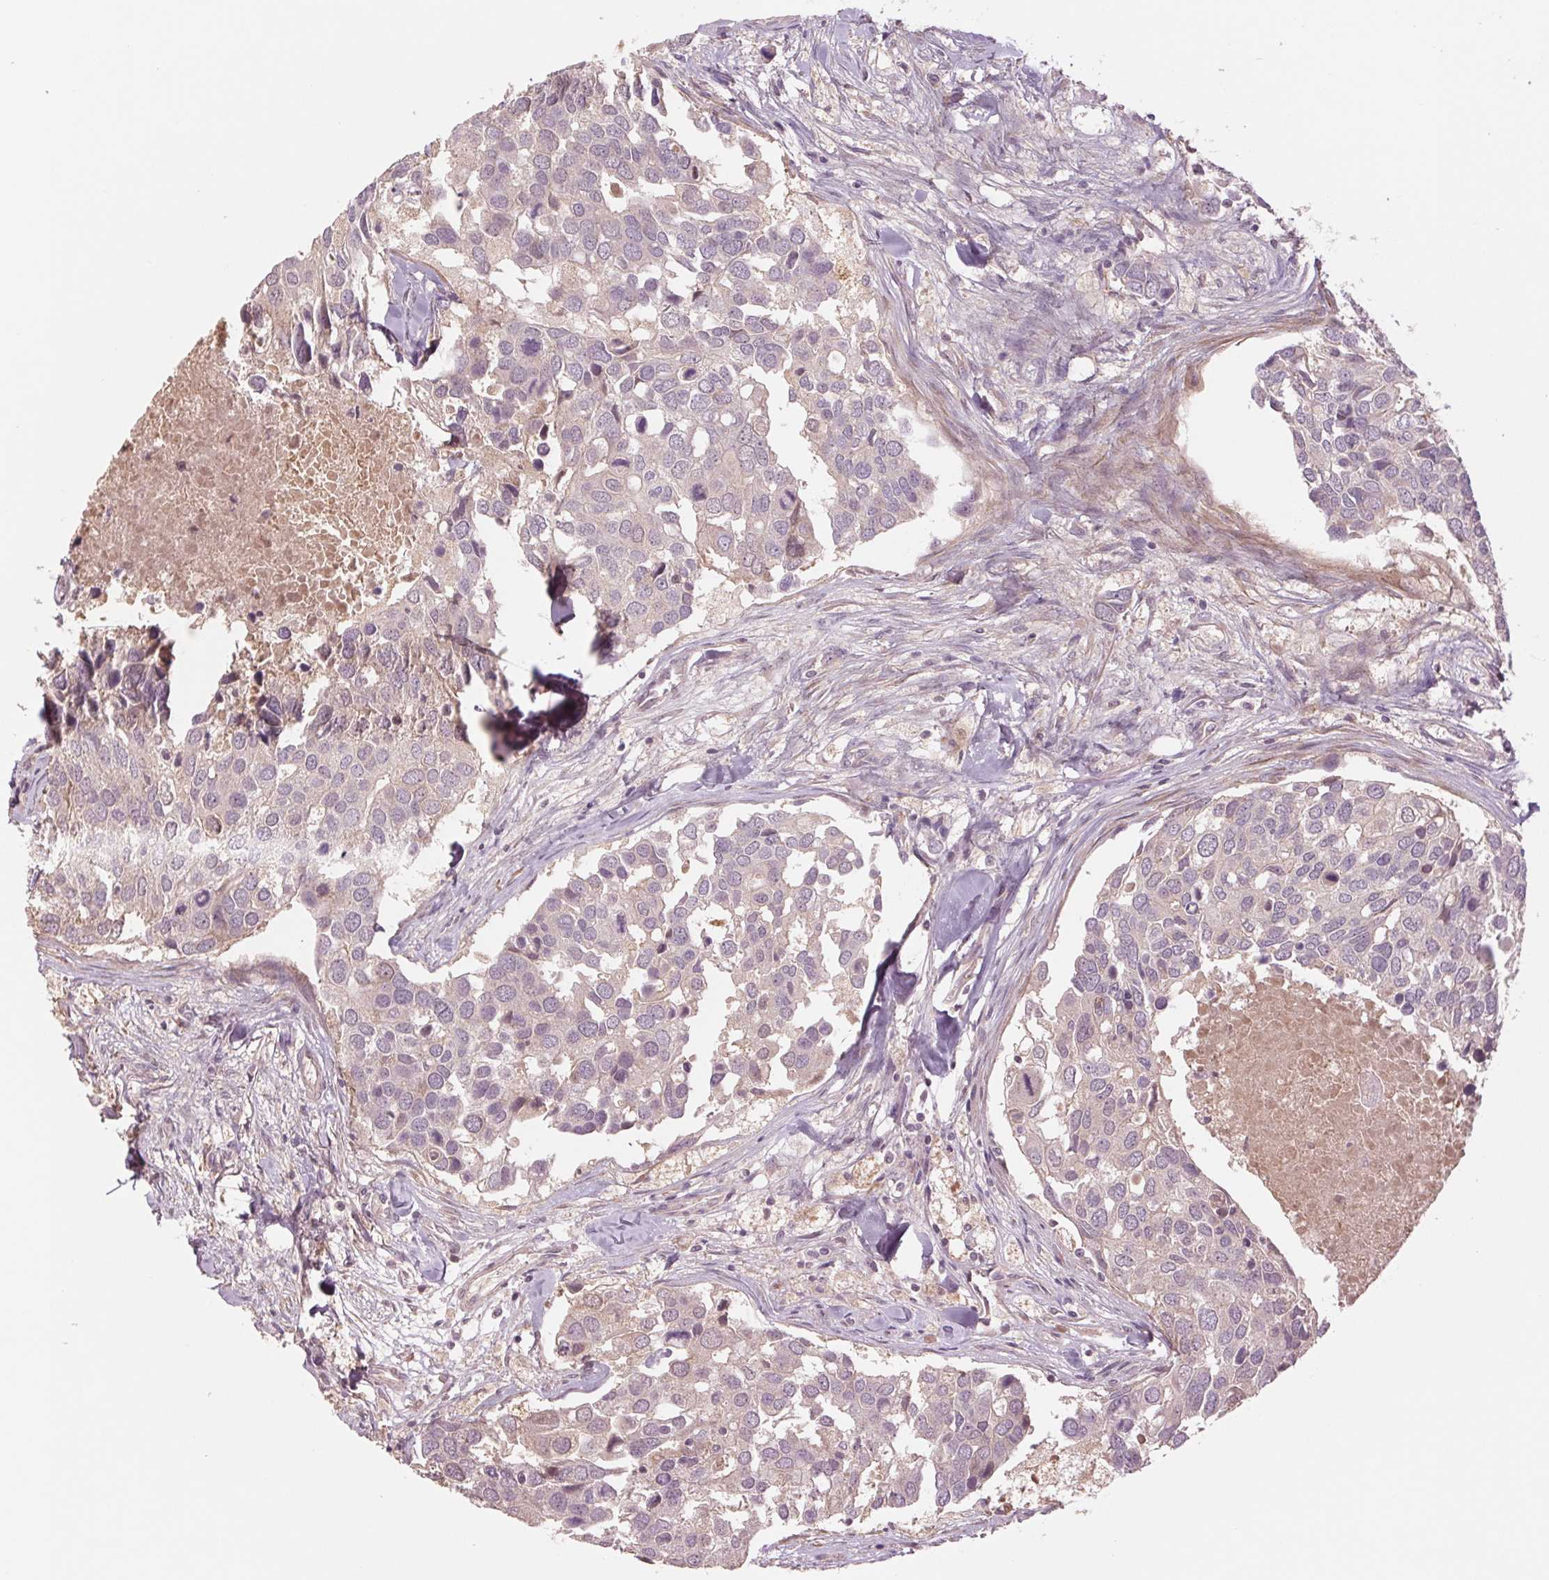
{"staining": {"intensity": "negative", "quantity": "none", "location": "none"}, "tissue": "breast cancer", "cell_type": "Tumor cells", "image_type": "cancer", "snomed": [{"axis": "morphology", "description": "Duct carcinoma"}, {"axis": "topography", "description": "Breast"}], "caption": "Immunohistochemistry (IHC) of human breast intraductal carcinoma shows no positivity in tumor cells.", "gene": "PPIA", "patient": {"sex": "female", "age": 83}}